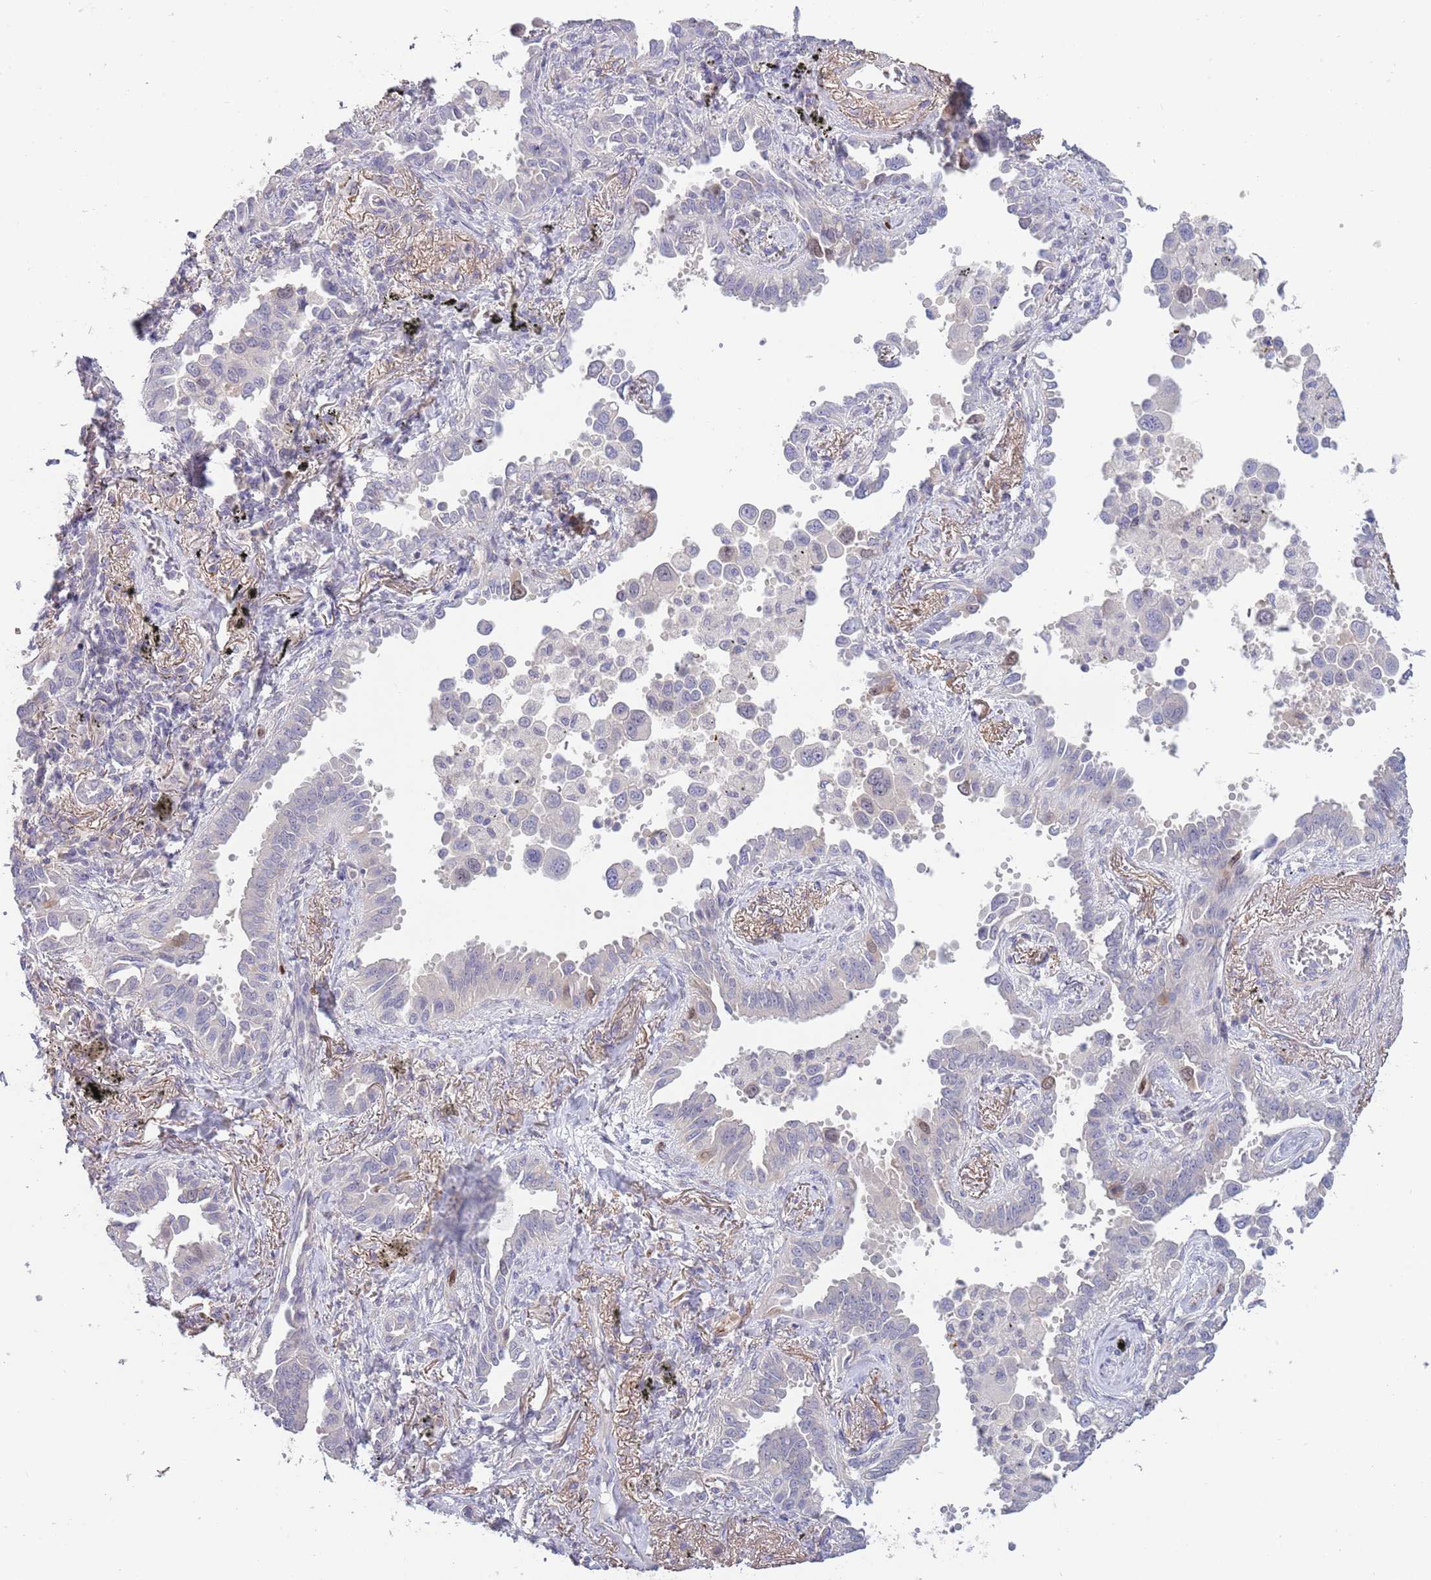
{"staining": {"intensity": "weak", "quantity": "<25%", "location": "nuclear"}, "tissue": "lung cancer", "cell_type": "Tumor cells", "image_type": "cancer", "snomed": [{"axis": "morphology", "description": "Adenocarcinoma, NOS"}, {"axis": "topography", "description": "Lung"}], "caption": "The histopathology image exhibits no significant expression in tumor cells of lung cancer (adenocarcinoma).", "gene": "PIMREG", "patient": {"sex": "male", "age": 67}}